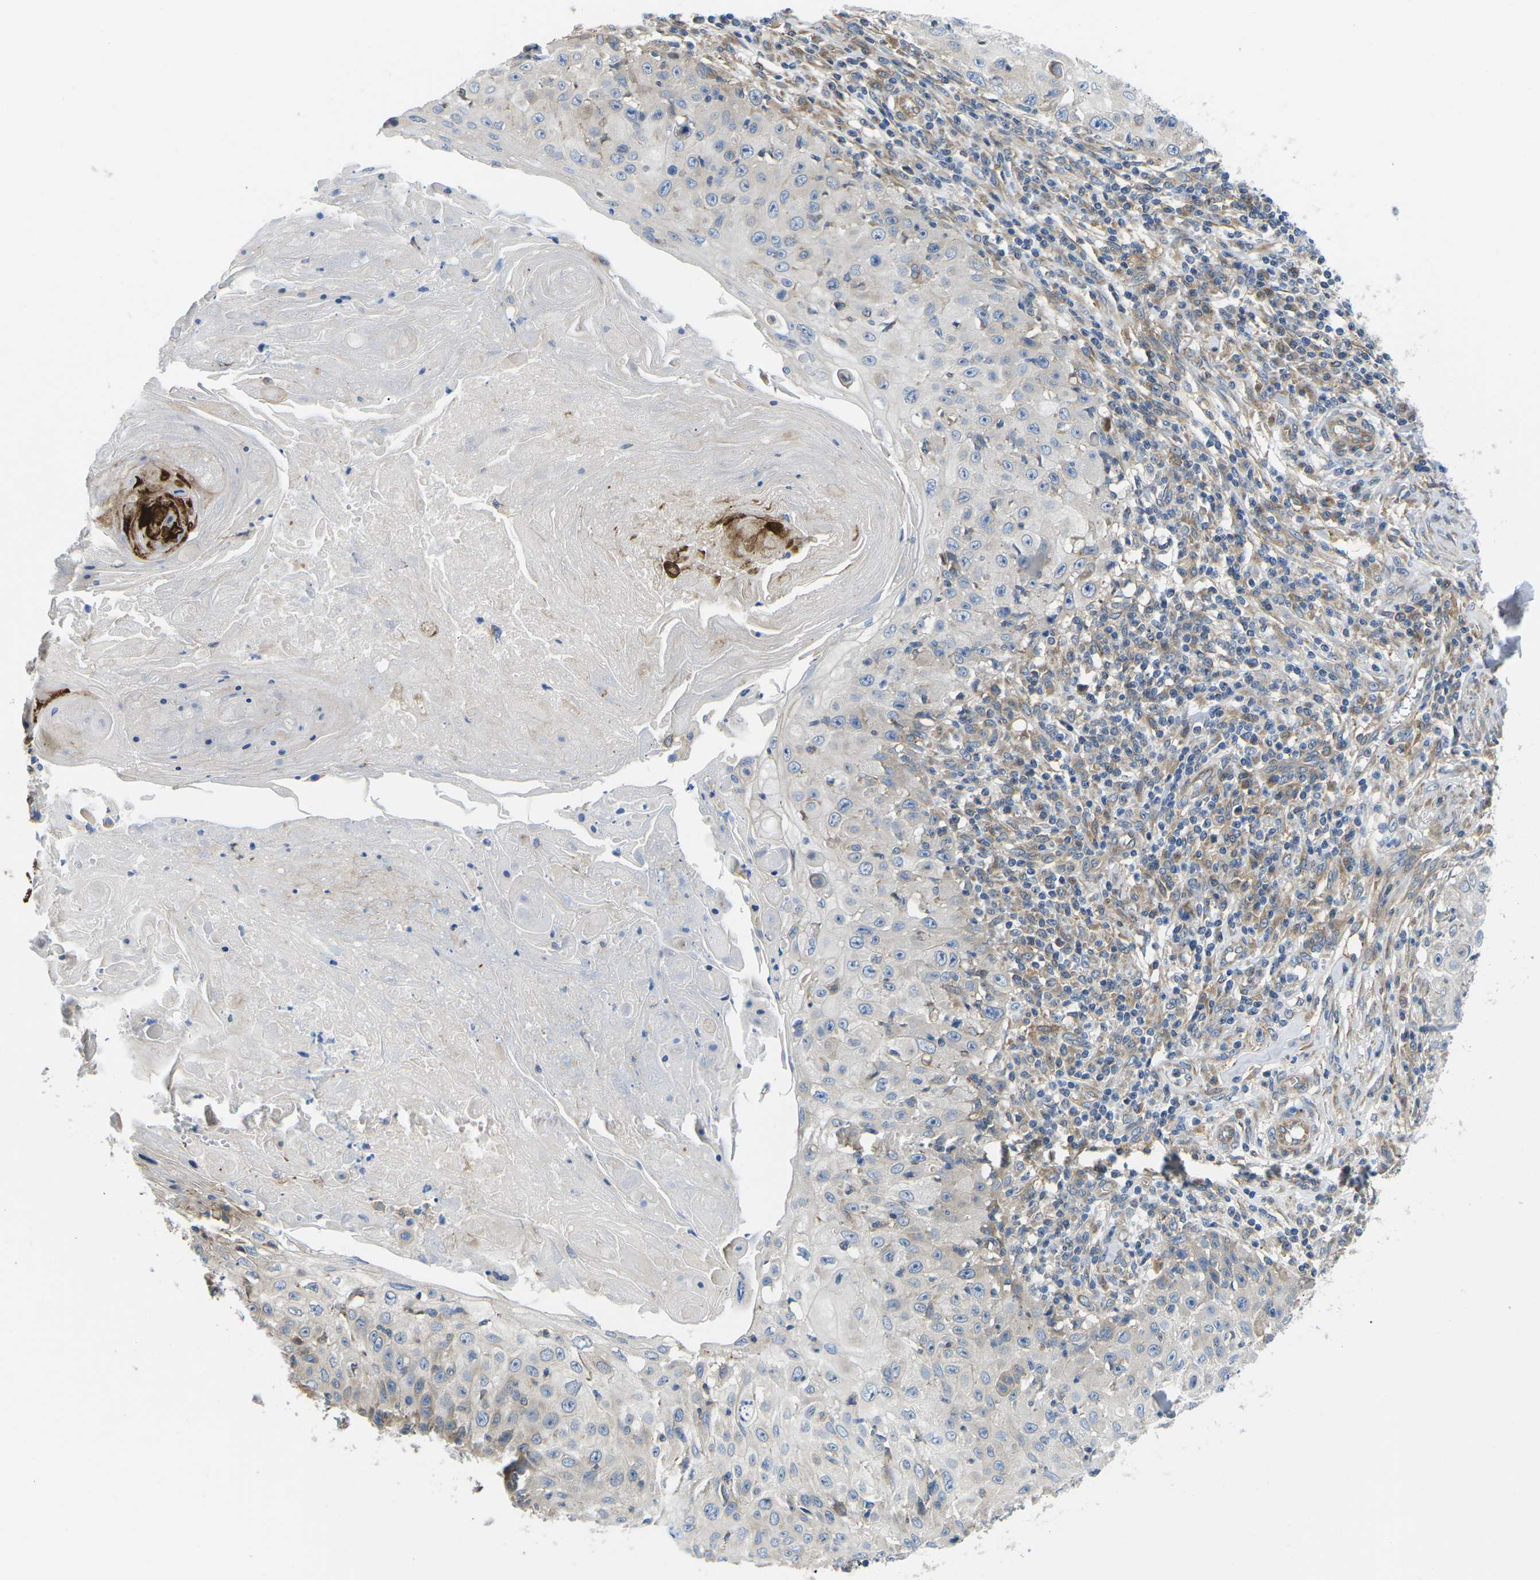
{"staining": {"intensity": "negative", "quantity": "none", "location": "none"}, "tissue": "skin cancer", "cell_type": "Tumor cells", "image_type": "cancer", "snomed": [{"axis": "morphology", "description": "Squamous cell carcinoma, NOS"}, {"axis": "topography", "description": "Skin"}], "caption": "An IHC histopathology image of skin cancer is shown. There is no staining in tumor cells of skin cancer.", "gene": "TMEFF2", "patient": {"sex": "male", "age": 86}}